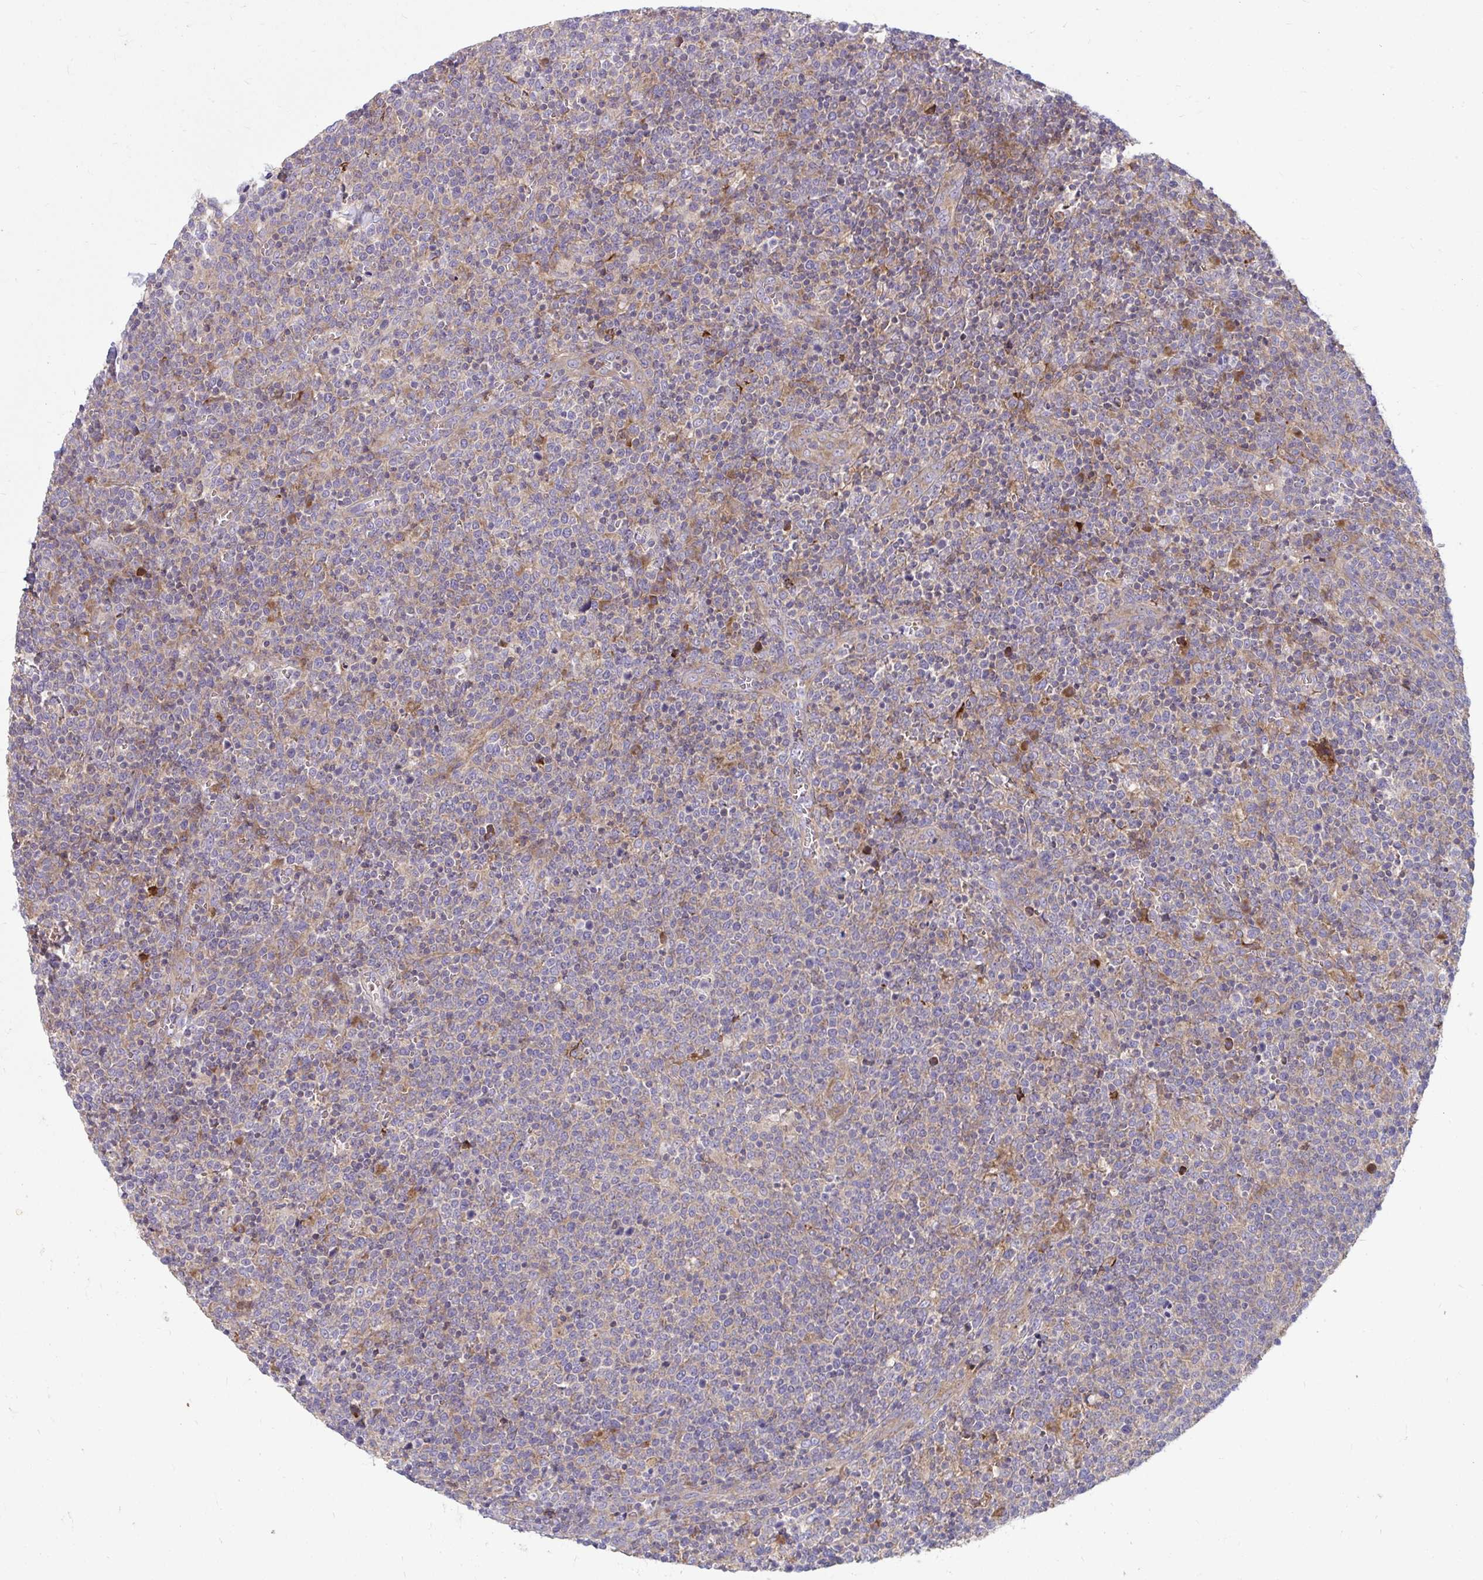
{"staining": {"intensity": "weak", "quantity": "<25%", "location": "cytoplasmic/membranous"}, "tissue": "lymphoma", "cell_type": "Tumor cells", "image_type": "cancer", "snomed": [{"axis": "morphology", "description": "Malignant lymphoma, non-Hodgkin's type, High grade"}, {"axis": "topography", "description": "Lymph node"}], "caption": "DAB (3,3'-diaminobenzidine) immunohistochemical staining of human lymphoma shows no significant staining in tumor cells. (DAB (3,3'-diaminobenzidine) immunohistochemistry visualized using brightfield microscopy, high magnification).", "gene": "GFPT2", "patient": {"sex": "male", "age": 61}}